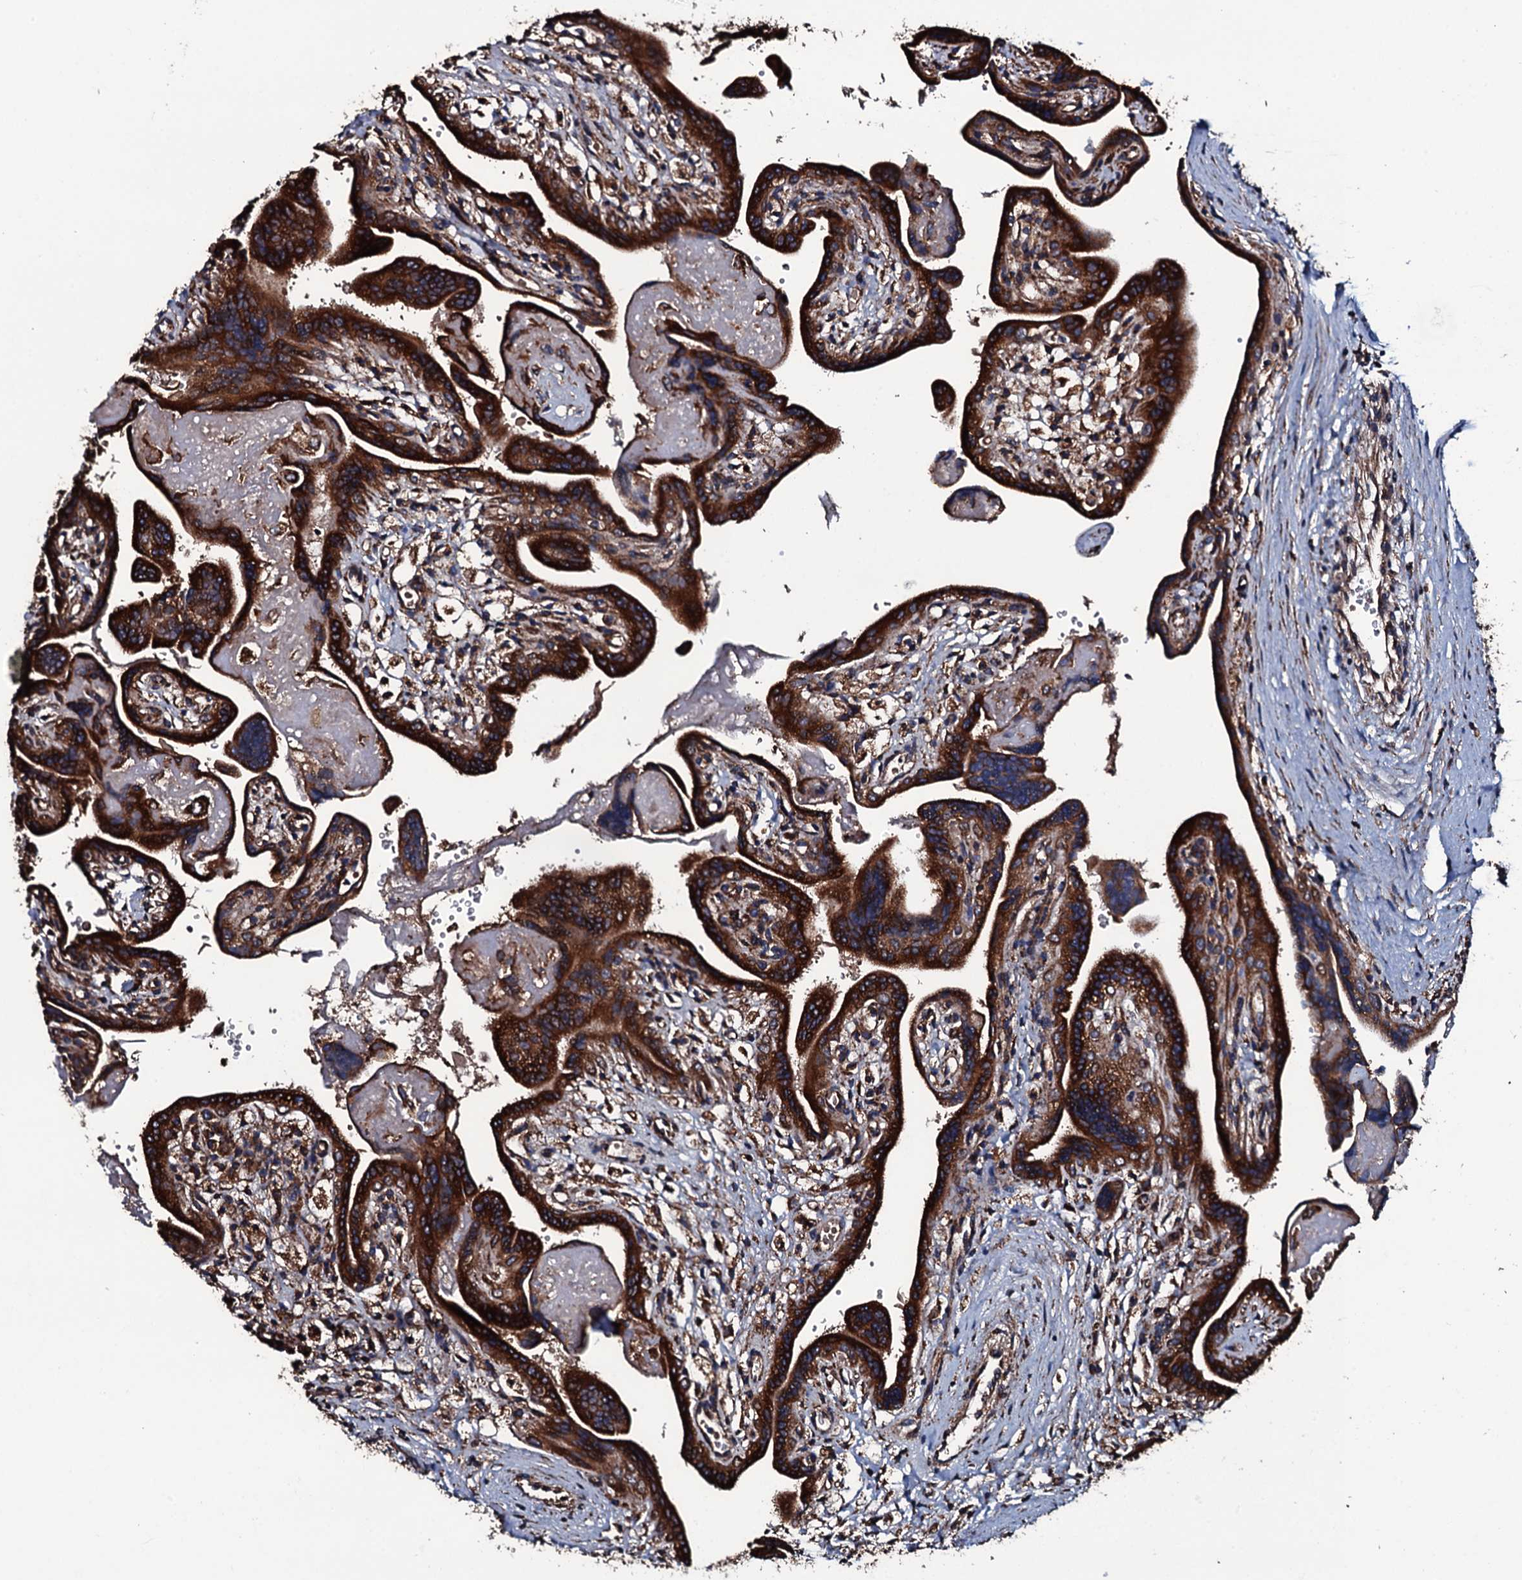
{"staining": {"intensity": "strong", "quantity": ">75%", "location": "cytoplasmic/membranous"}, "tissue": "placenta", "cell_type": "Trophoblastic cells", "image_type": "normal", "snomed": [{"axis": "morphology", "description": "Normal tissue, NOS"}, {"axis": "topography", "description": "Placenta"}], "caption": "Trophoblastic cells display high levels of strong cytoplasmic/membranous expression in approximately >75% of cells in benign placenta.", "gene": "RAB12", "patient": {"sex": "female", "age": 37}}